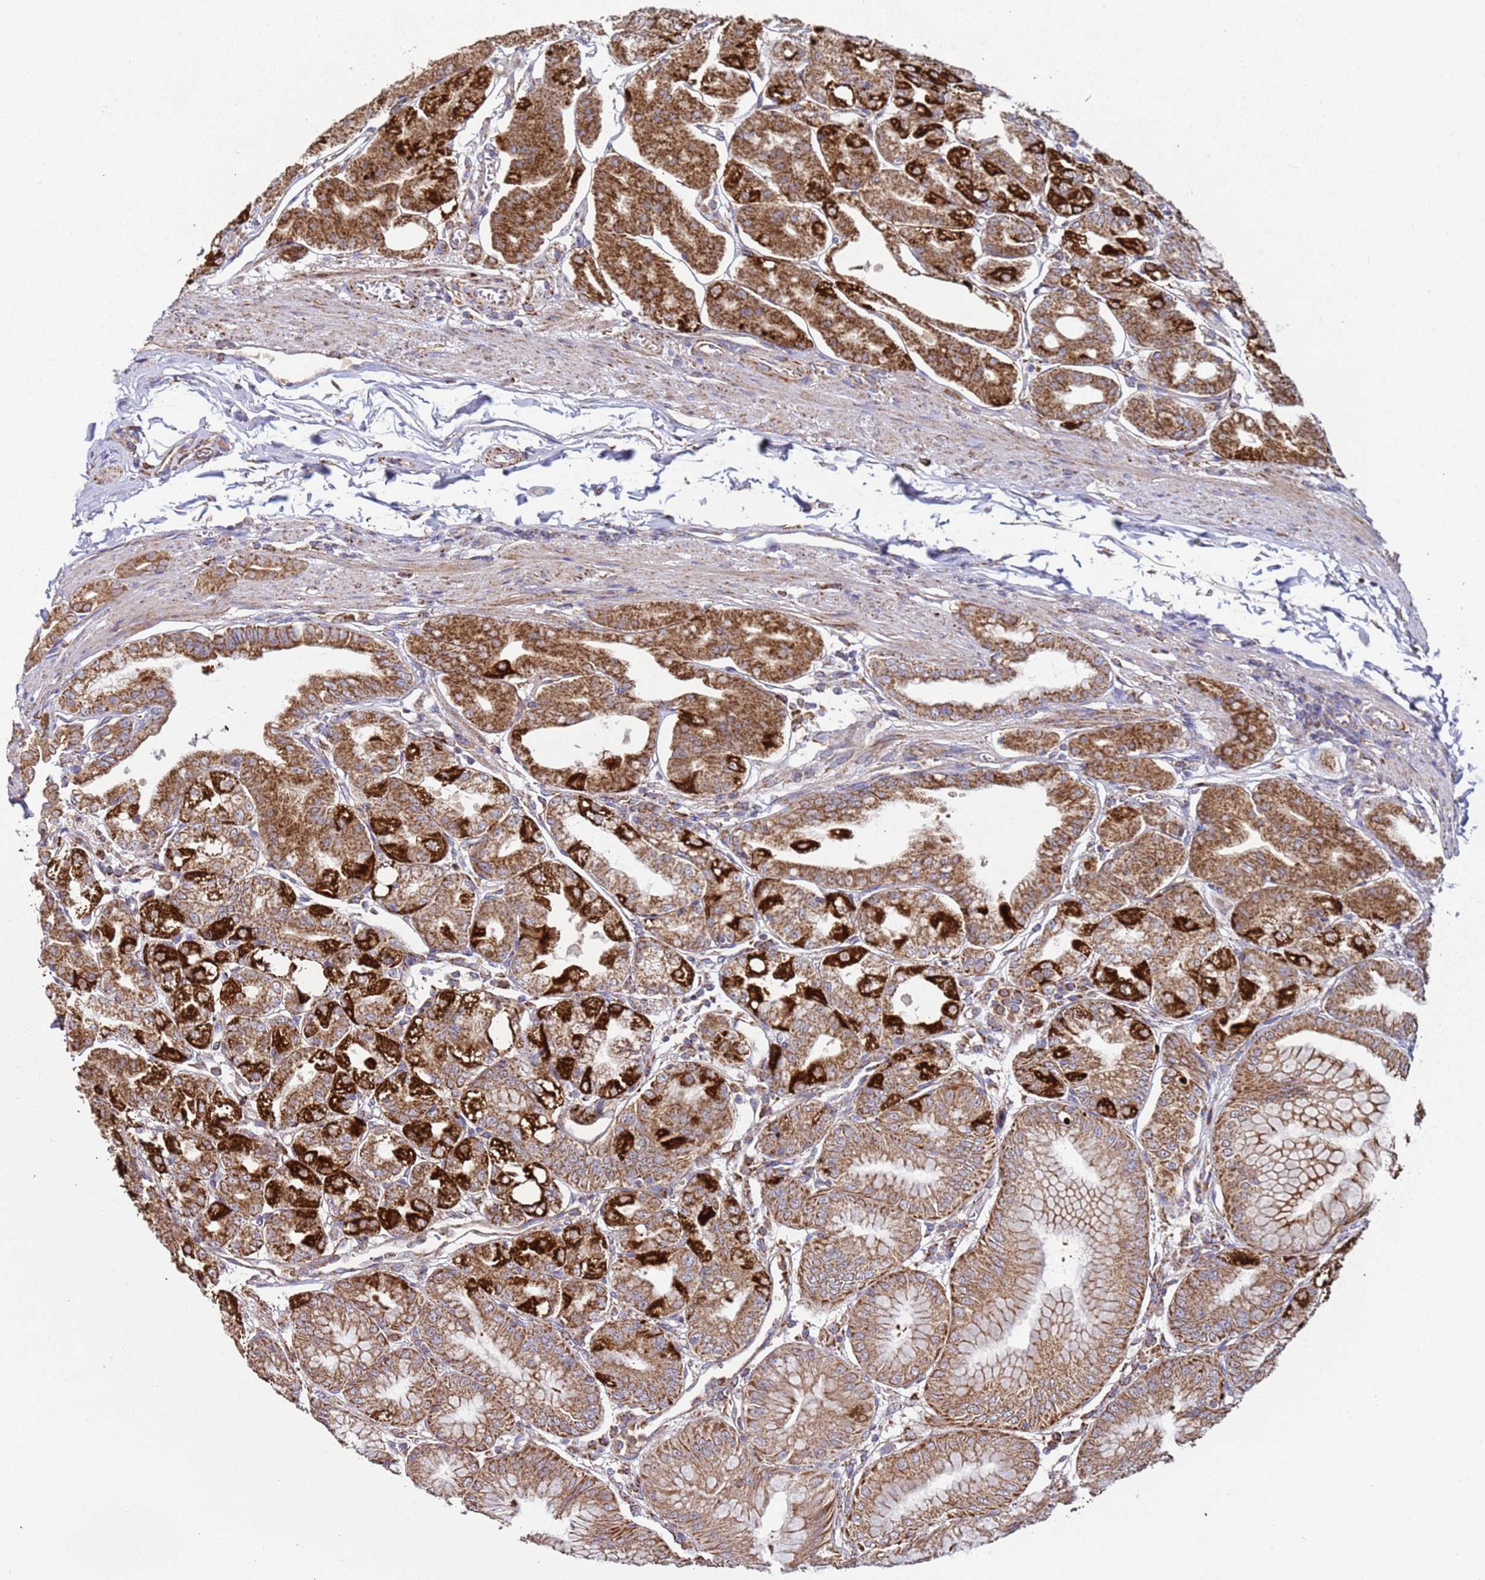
{"staining": {"intensity": "strong", "quantity": "25%-75%", "location": "cytoplasmic/membranous"}, "tissue": "stomach", "cell_type": "Glandular cells", "image_type": "normal", "snomed": [{"axis": "morphology", "description": "Normal tissue, NOS"}, {"axis": "topography", "description": "Stomach, lower"}], "caption": "IHC of unremarkable human stomach demonstrates high levels of strong cytoplasmic/membranous staining in approximately 25%-75% of glandular cells. The protein of interest is stained brown, and the nuclei are stained in blue (DAB IHC with brightfield microscopy, high magnification).", "gene": "FBXO33", "patient": {"sex": "male", "age": 71}}